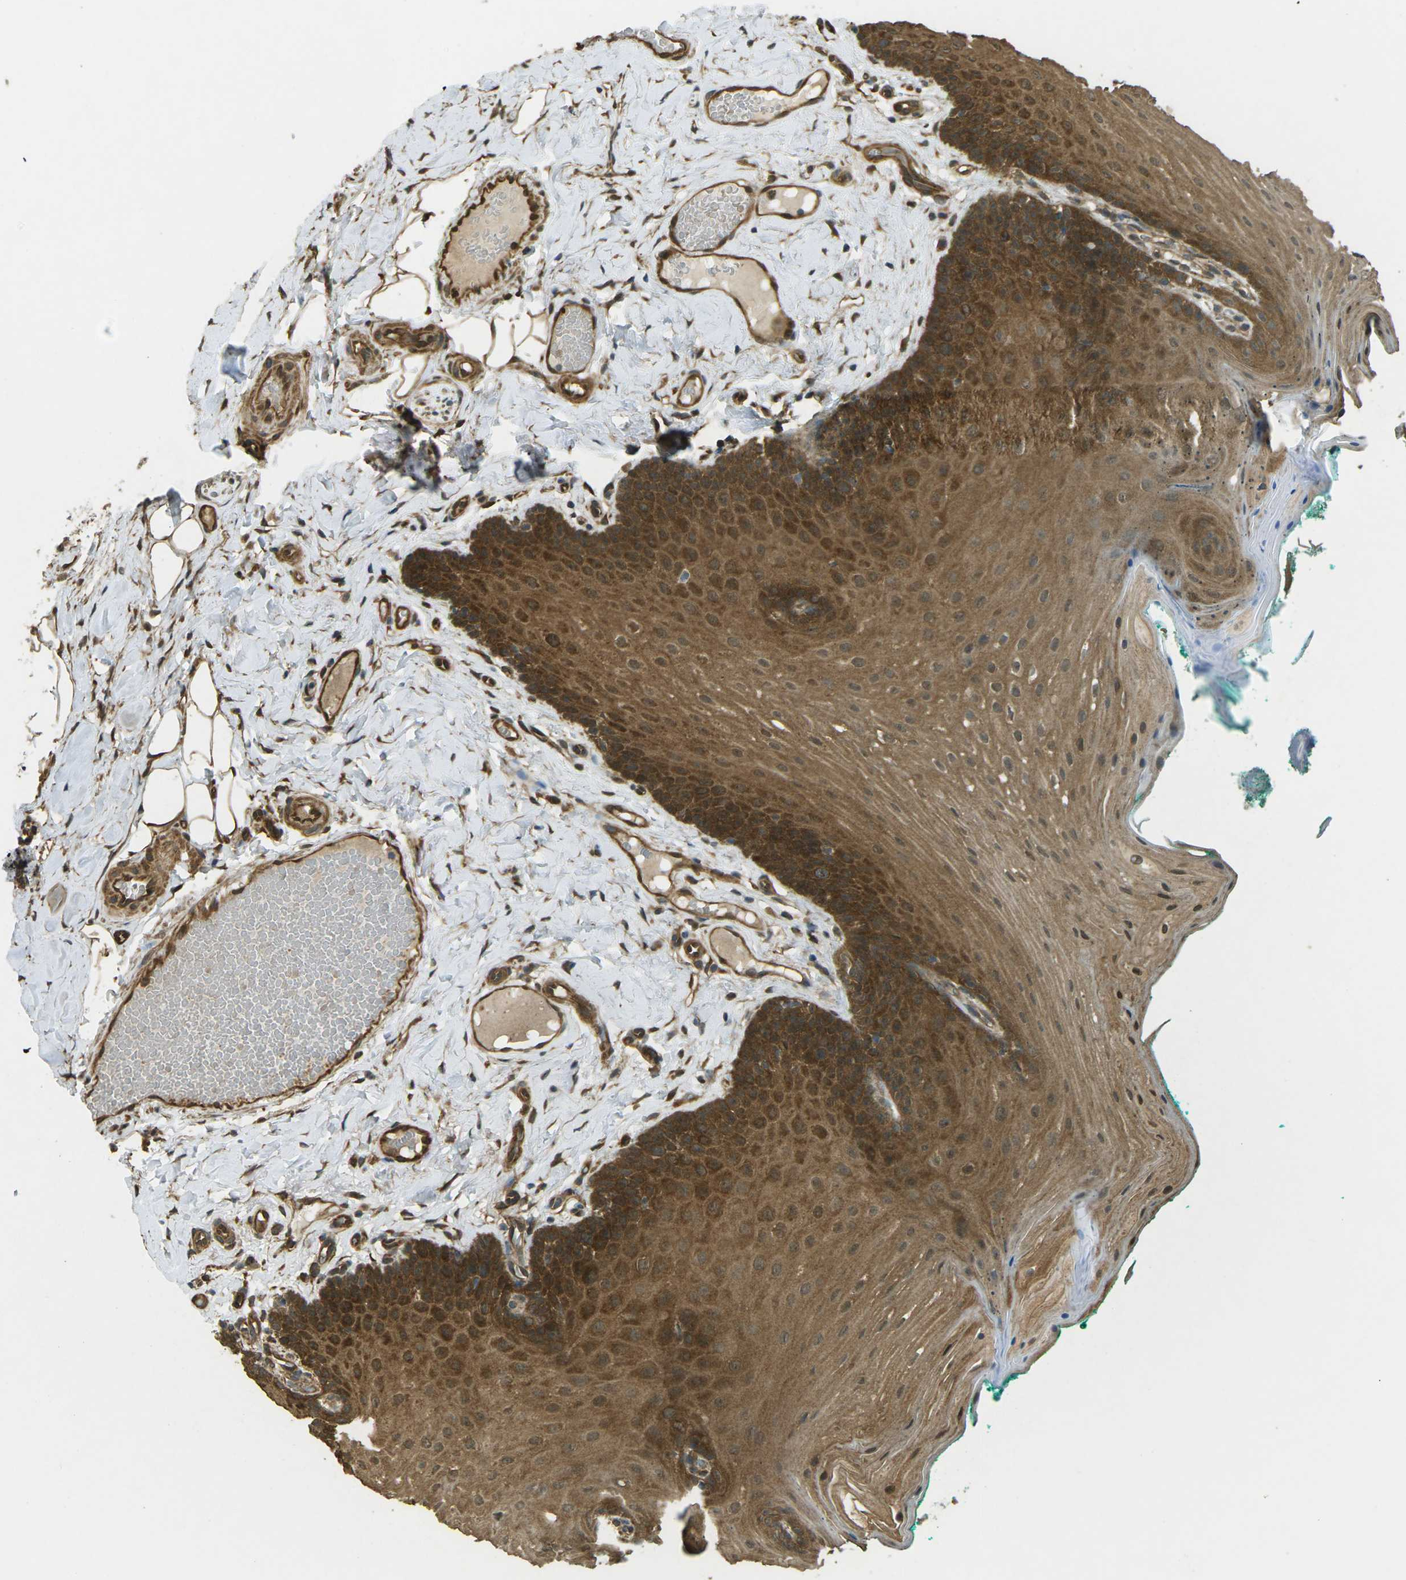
{"staining": {"intensity": "strong", "quantity": ">75%", "location": "cytoplasmic/membranous"}, "tissue": "oral mucosa", "cell_type": "Squamous epithelial cells", "image_type": "normal", "snomed": [{"axis": "morphology", "description": "Normal tissue, NOS"}, {"axis": "topography", "description": "Oral tissue"}], "caption": "This image shows IHC staining of unremarkable human oral mucosa, with high strong cytoplasmic/membranous expression in approximately >75% of squamous epithelial cells.", "gene": "CHMP3", "patient": {"sex": "male", "age": 58}}